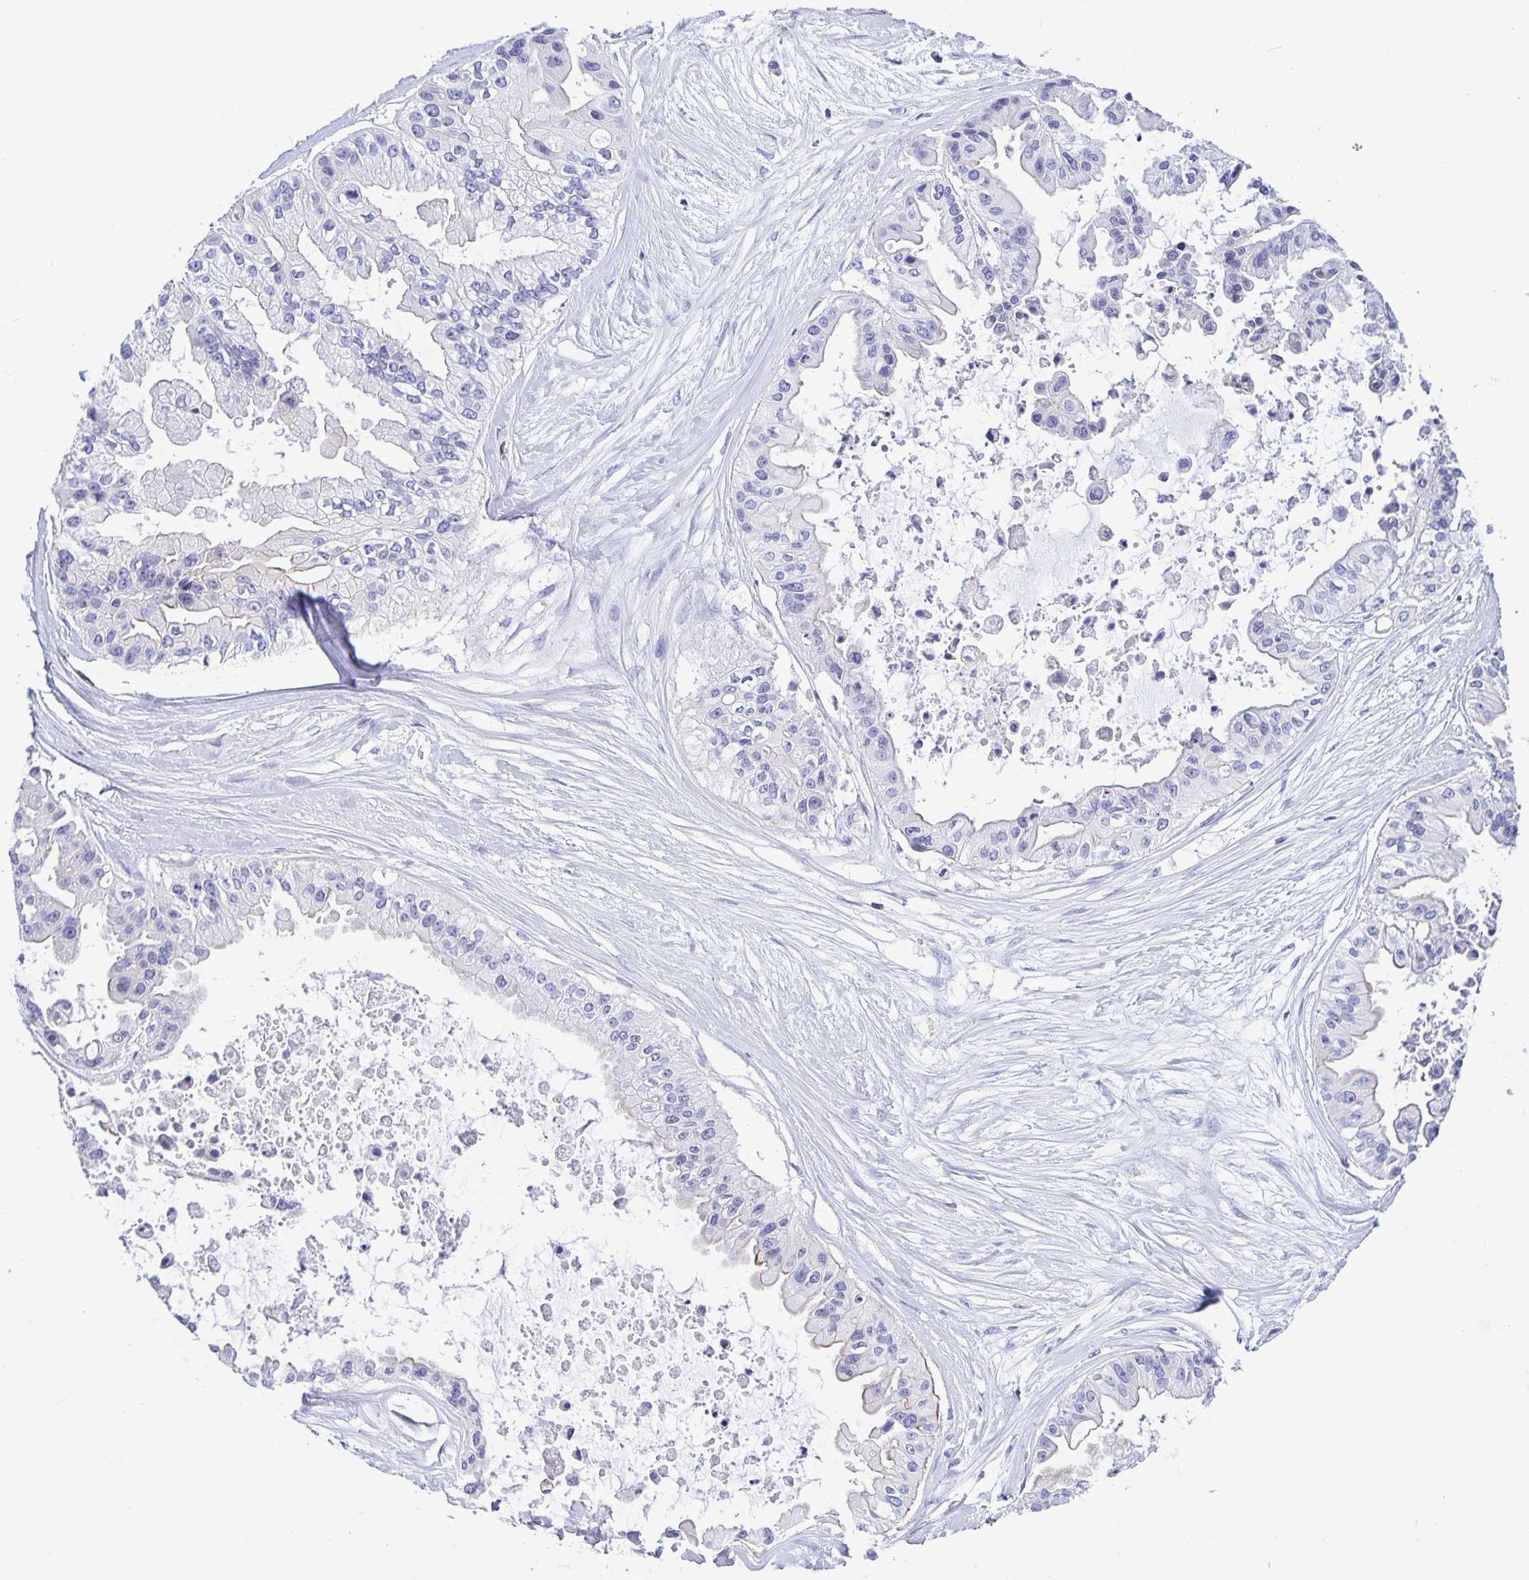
{"staining": {"intensity": "negative", "quantity": "none", "location": "none"}, "tissue": "ovarian cancer", "cell_type": "Tumor cells", "image_type": "cancer", "snomed": [{"axis": "morphology", "description": "Cystadenocarcinoma, serous, NOS"}, {"axis": "topography", "description": "Ovary"}], "caption": "Histopathology image shows no significant protein staining in tumor cells of ovarian serous cystadenocarcinoma.", "gene": "ERMN", "patient": {"sex": "female", "age": 56}}